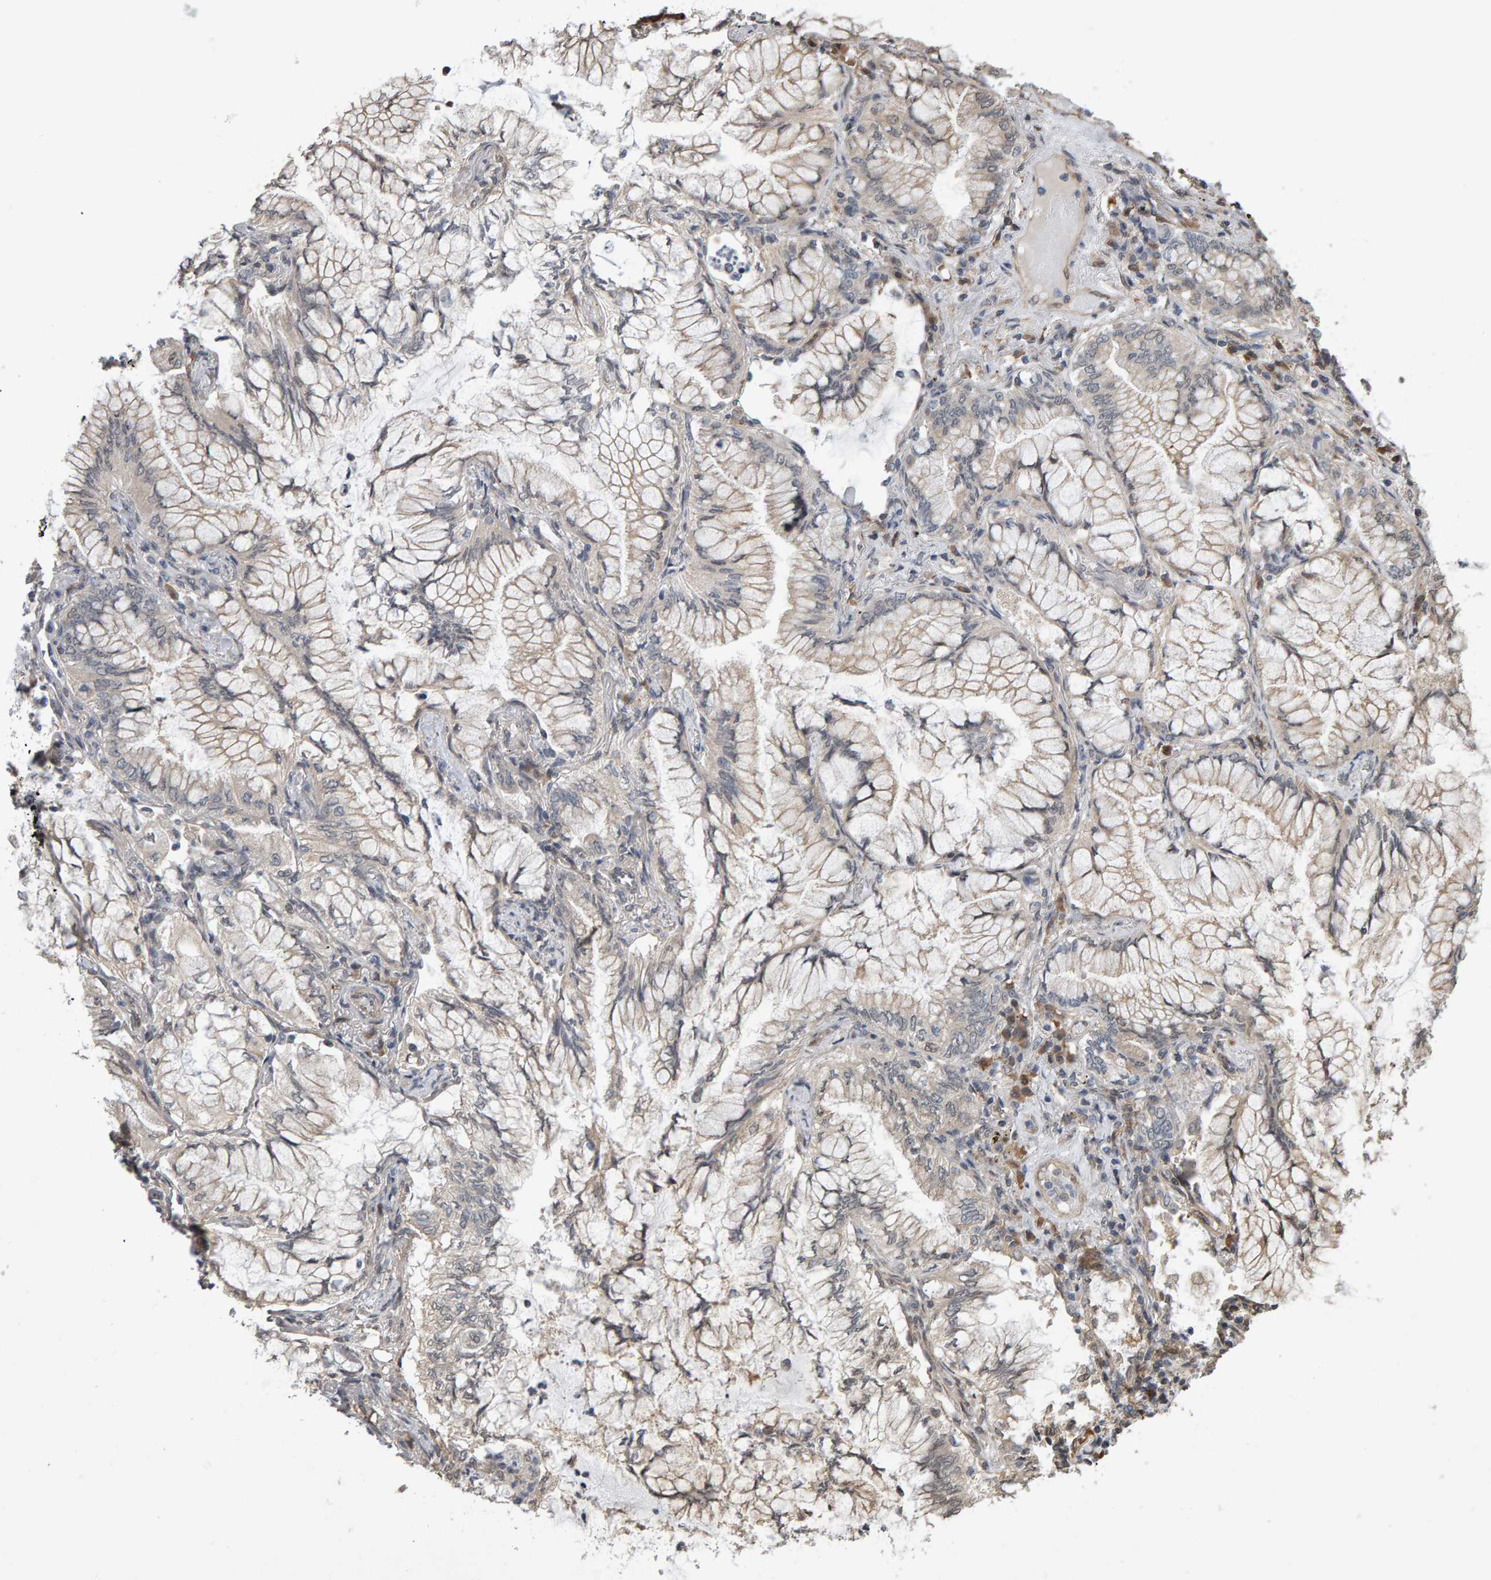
{"staining": {"intensity": "weak", "quantity": "<25%", "location": "cytoplasmic/membranous"}, "tissue": "lung cancer", "cell_type": "Tumor cells", "image_type": "cancer", "snomed": [{"axis": "morphology", "description": "Adenocarcinoma, NOS"}, {"axis": "topography", "description": "Lung"}], "caption": "Immunohistochemical staining of human lung adenocarcinoma exhibits no significant positivity in tumor cells.", "gene": "COASY", "patient": {"sex": "female", "age": 70}}